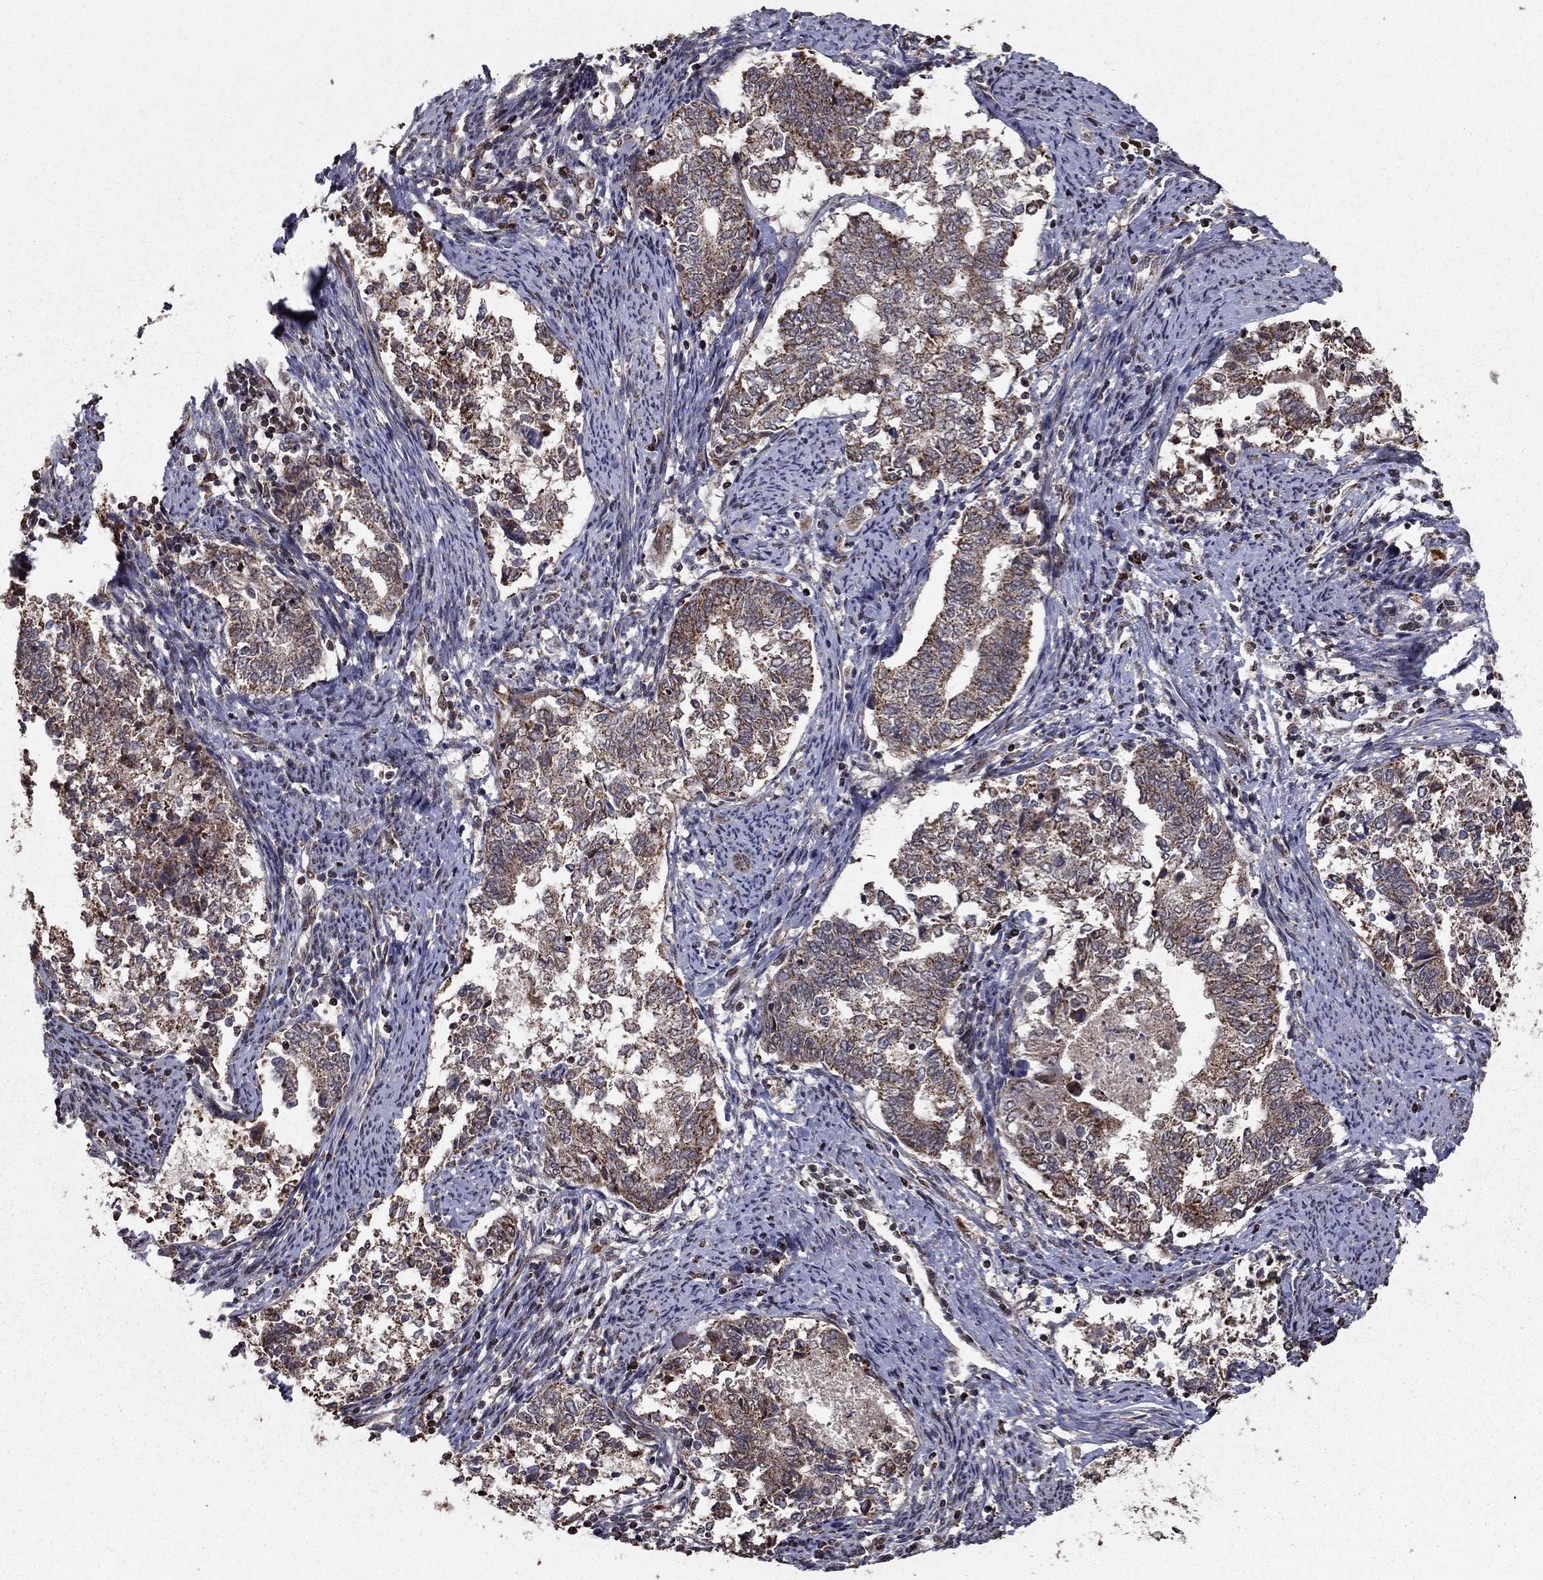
{"staining": {"intensity": "moderate", "quantity": "25%-75%", "location": "cytoplasmic/membranous"}, "tissue": "endometrial cancer", "cell_type": "Tumor cells", "image_type": "cancer", "snomed": [{"axis": "morphology", "description": "Adenocarcinoma, NOS"}, {"axis": "topography", "description": "Endometrium"}], "caption": "DAB (3,3'-diaminobenzidine) immunohistochemical staining of endometrial cancer demonstrates moderate cytoplasmic/membranous protein positivity in approximately 25%-75% of tumor cells.", "gene": "ACOT13", "patient": {"sex": "female", "age": 65}}